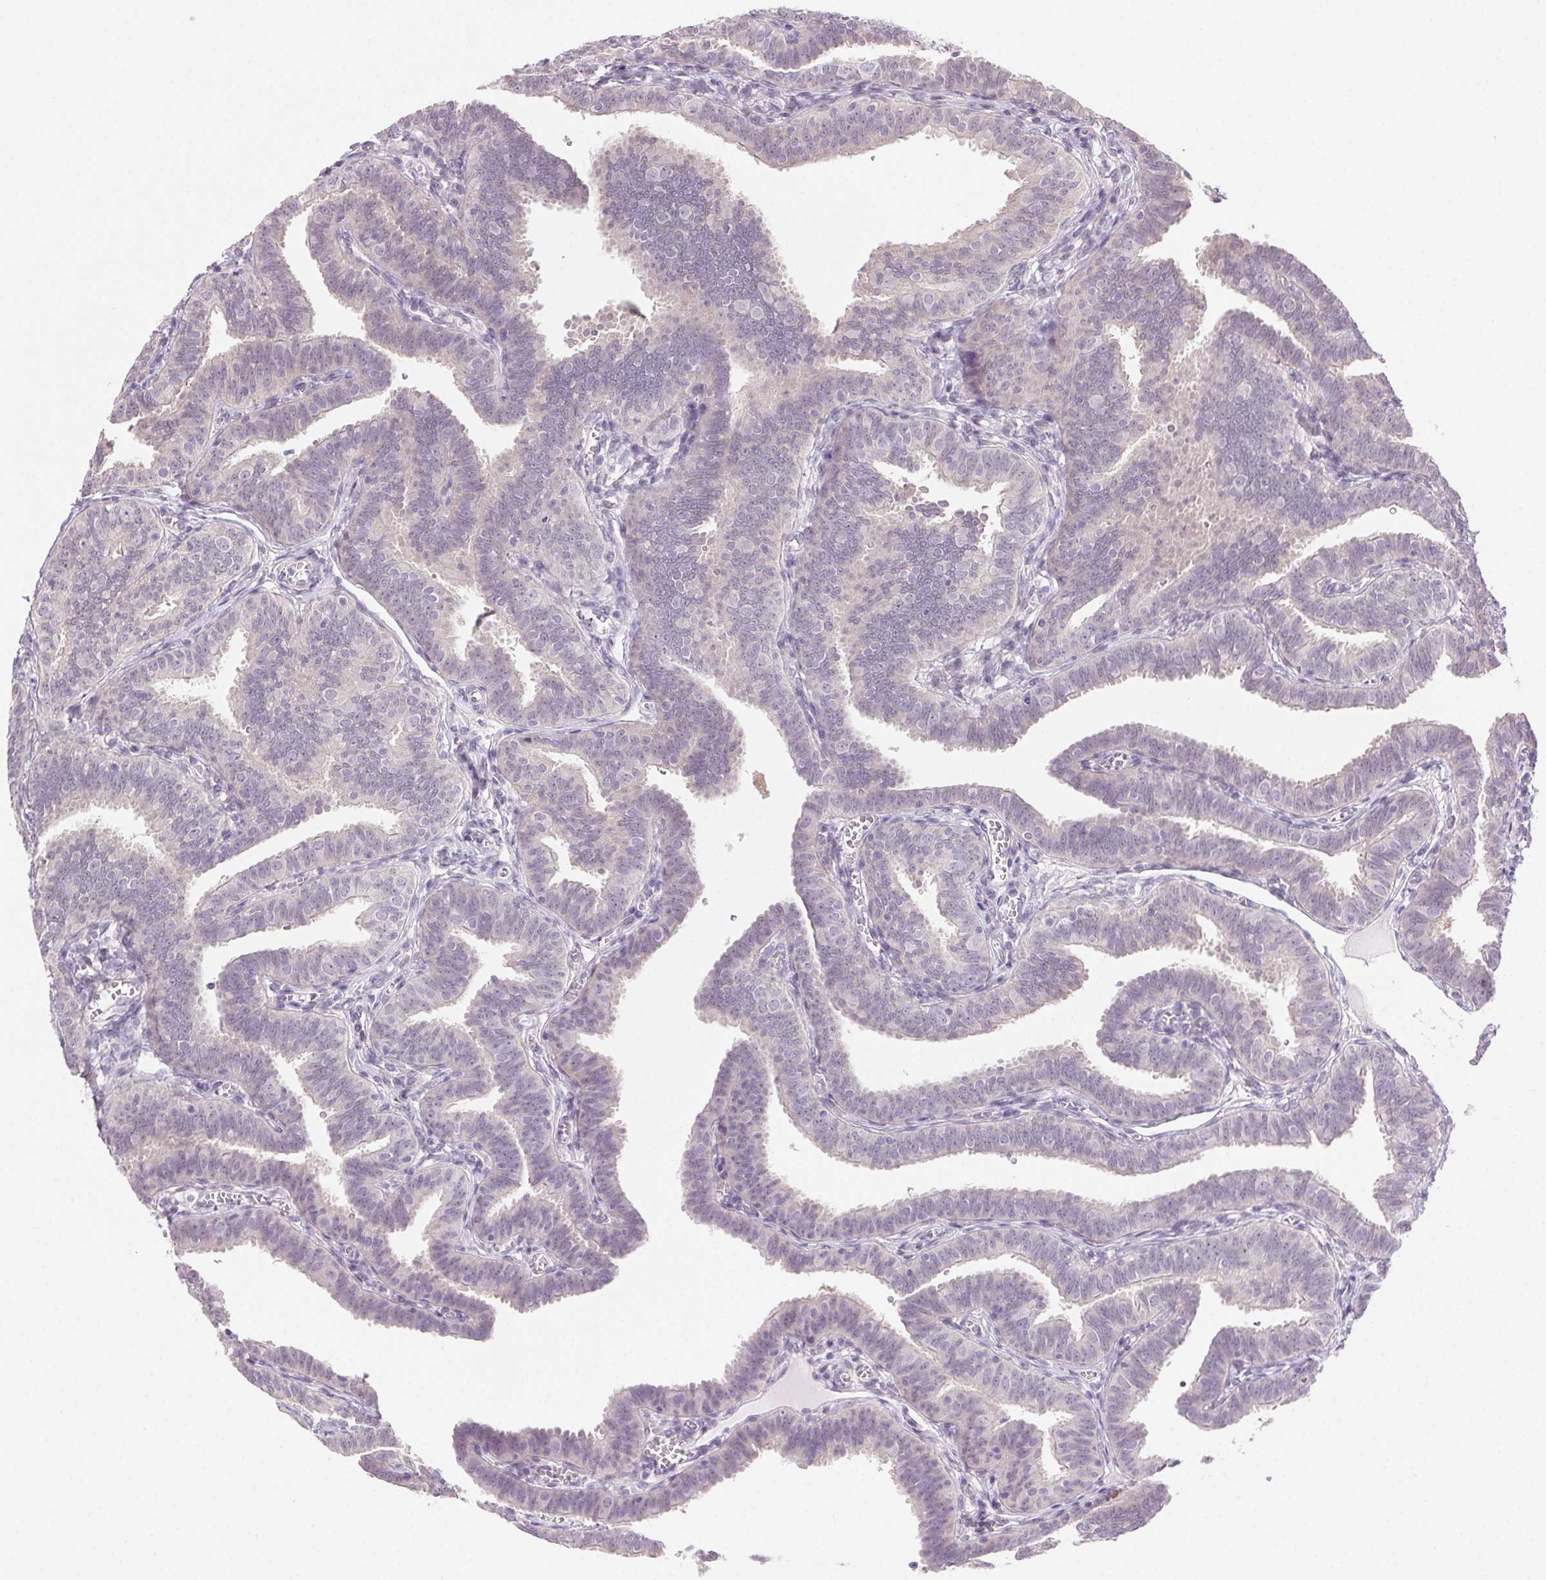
{"staining": {"intensity": "weak", "quantity": "25%-75%", "location": "cytoplasmic/membranous"}, "tissue": "fallopian tube", "cell_type": "Glandular cells", "image_type": "normal", "snomed": [{"axis": "morphology", "description": "Normal tissue, NOS"}, {"axis": "topography", "description": "Fallopian tube"}], "caption": "Immunohistochemistry of unremarkable fallopian tube displays low levels of weak cytoplasmic/membranous staining in about 25%-75% of glandular cells. The staining was performed using DAB, with brown indicating positive protein expression. Nuclei are stained blue with hematoxylin.", "gene": "SYT11", "patient": {"sex": "female", "age": 25}}